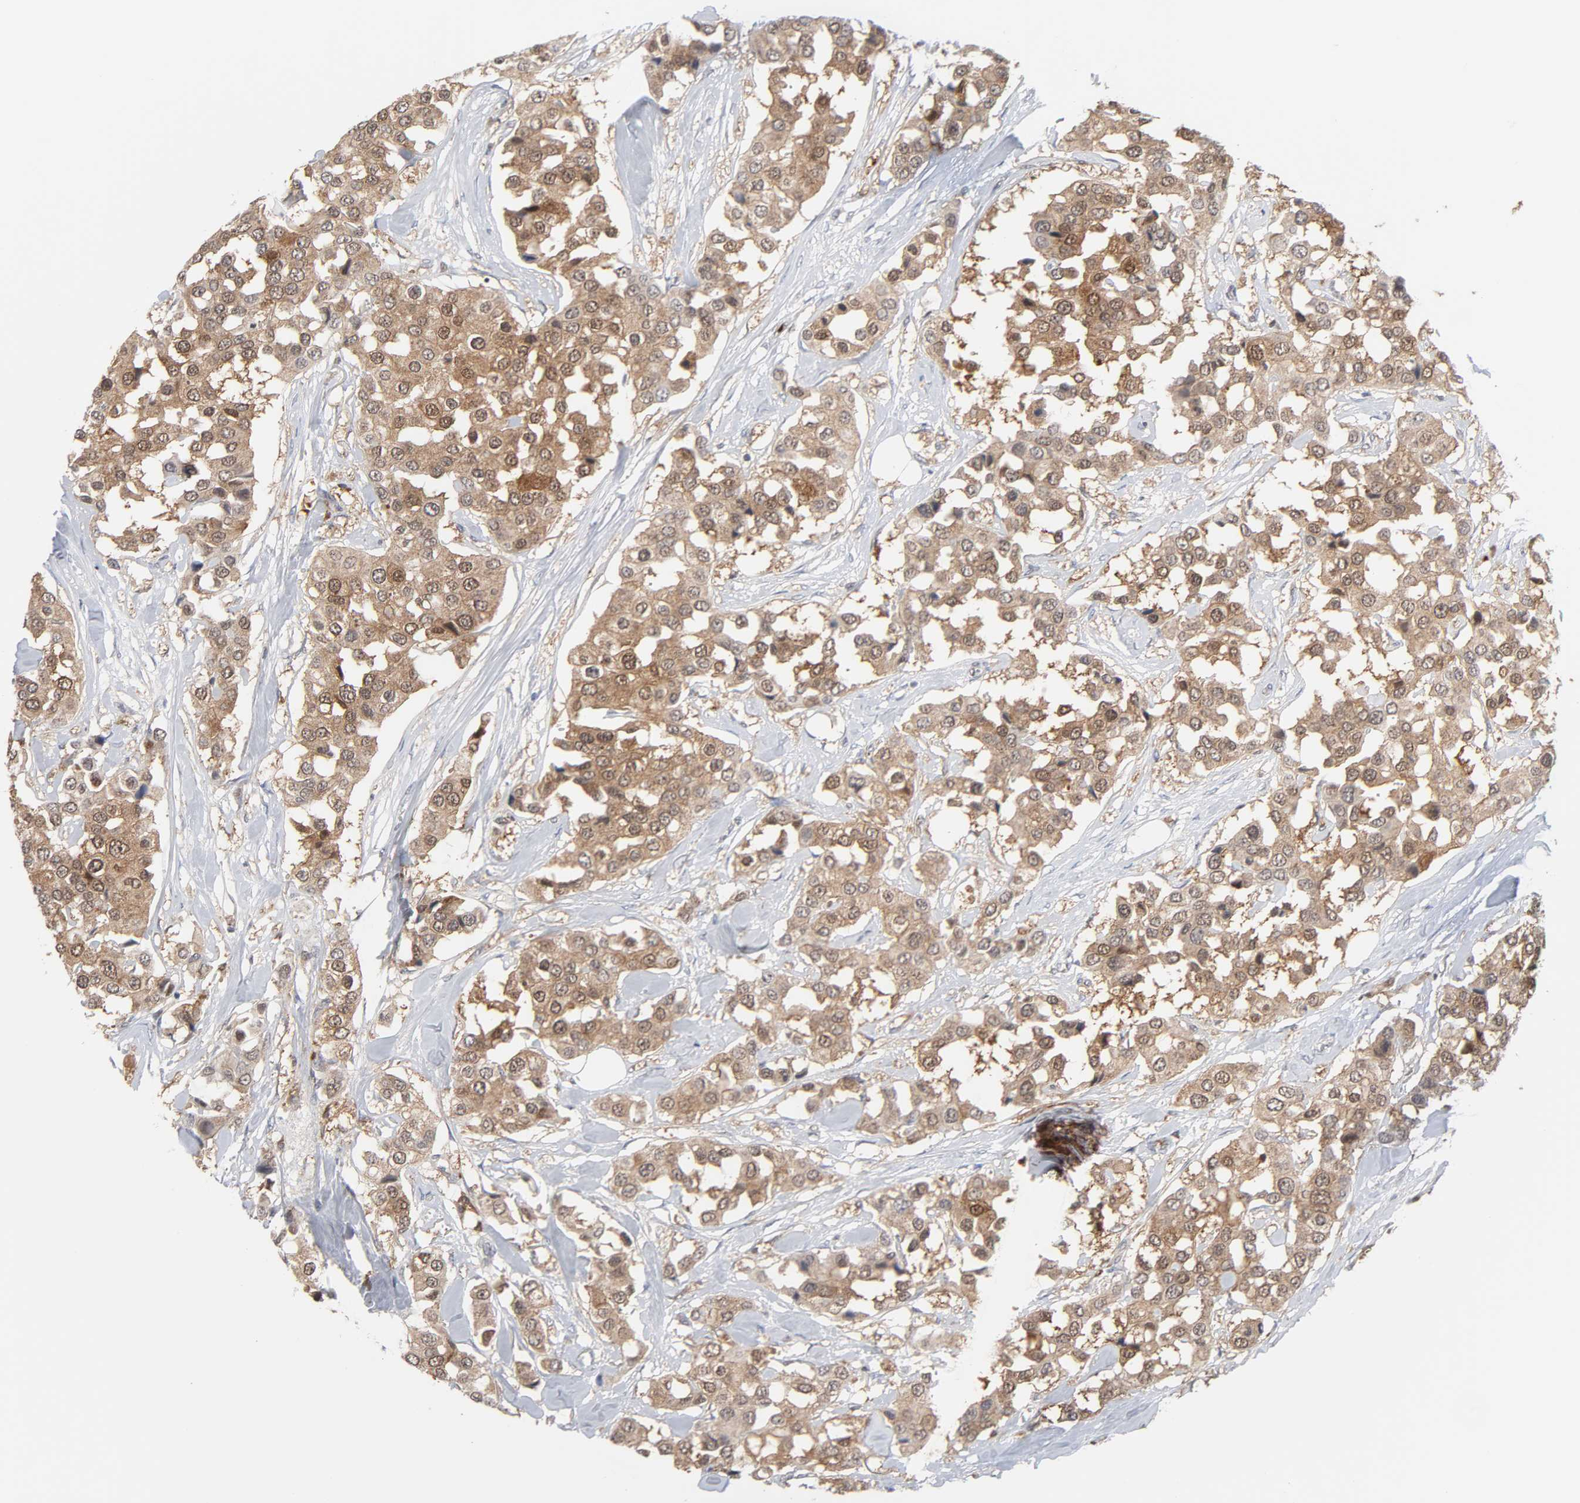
{"staining": {"intensity": "moderate", "quantity": ">75%", "location": "cytoplasmic/membranous,nuclear"}, "tissue": "breast cancer", "cell_type": "Tumor cells", "image_type": "cancer", "snomed": [{"axis": "morphology", "description": "Duct carcinoma"}, {"axis": "topography", "description": "Breast"}], "caption": "An image of intraductal carcinoma (breast) stained for a protein reveals moderate cytoplasmic/membranous and nuclear brown staining in tumor cells.", "gene": "PRDX1", "patient": {"sex": "female", "age": 80}}